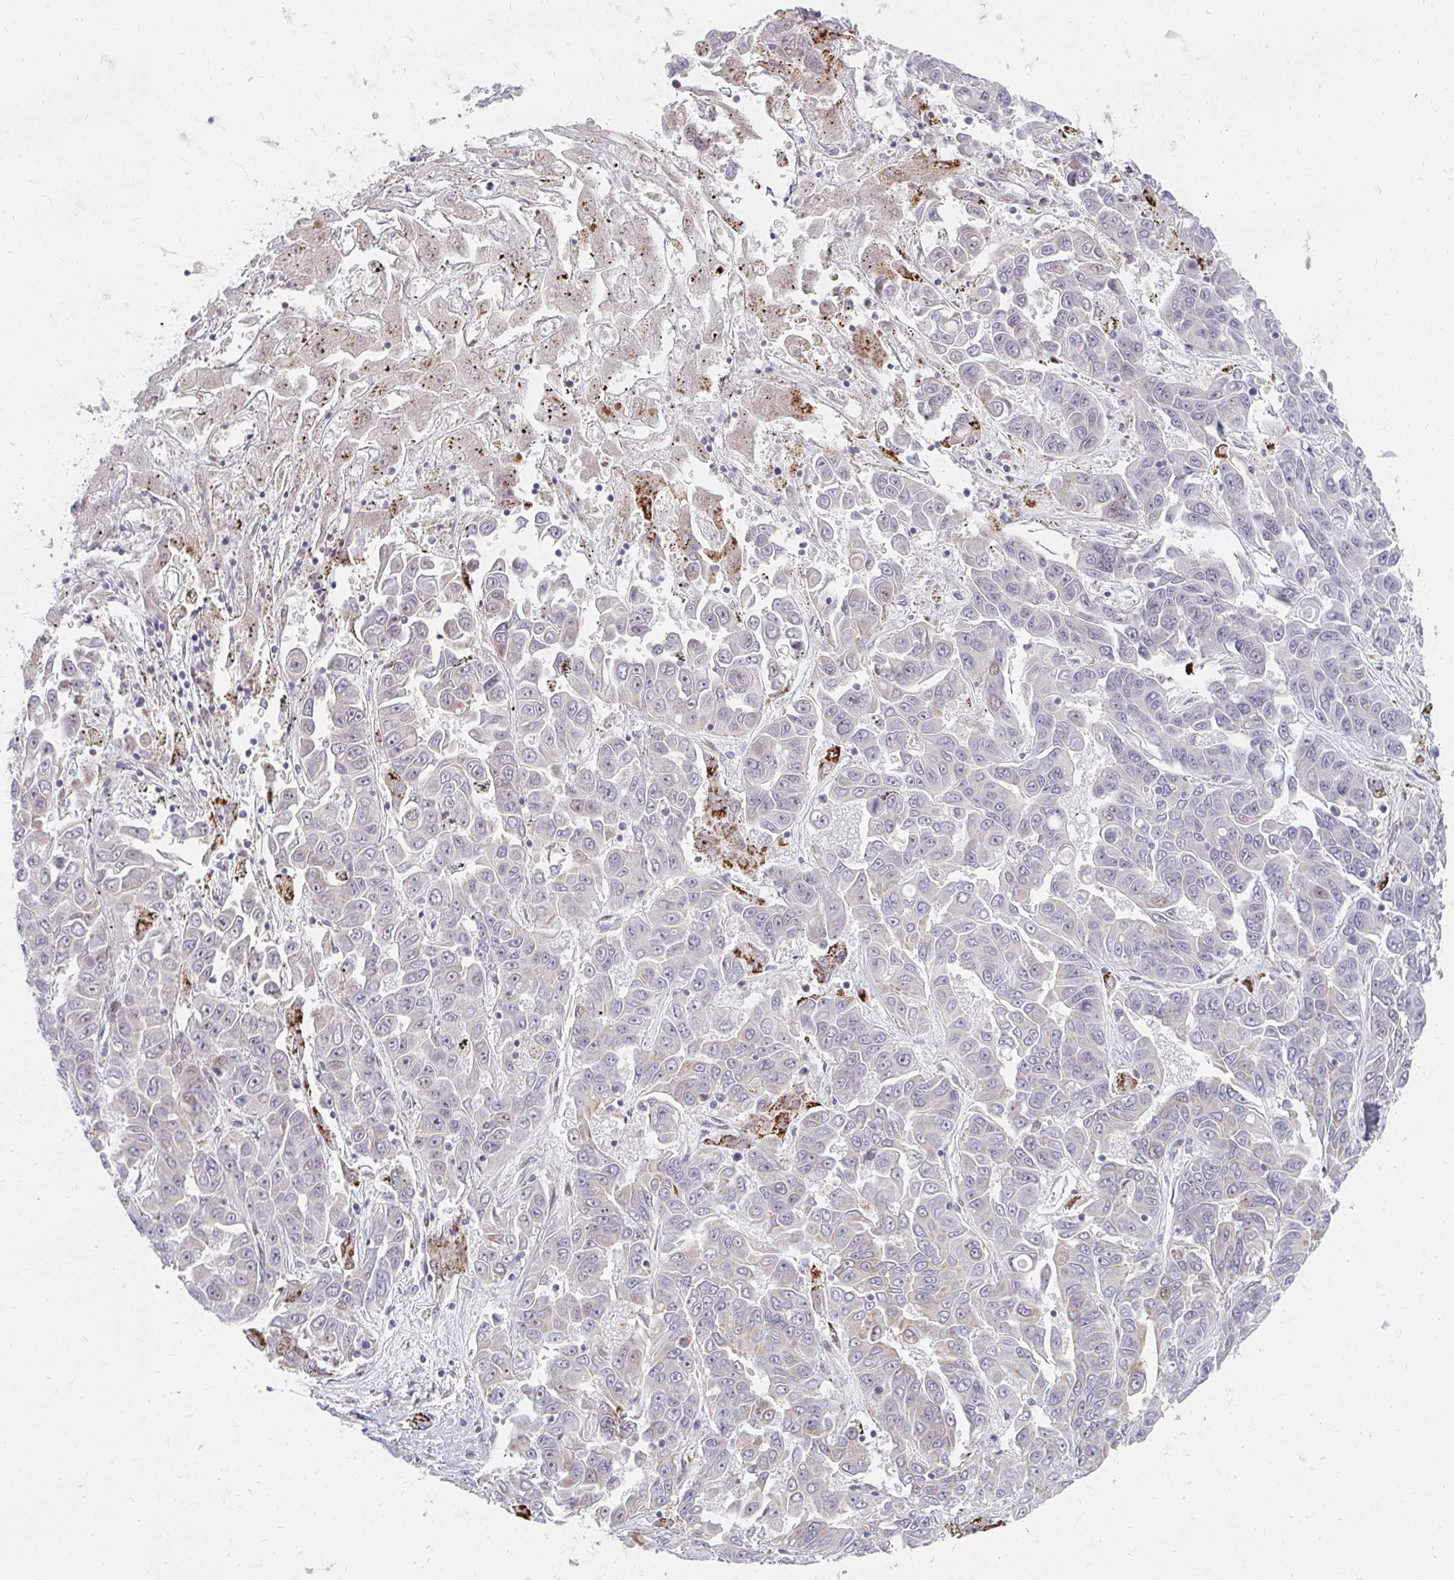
{"staining": {"intensity": "negative", "quantity": "none", "location": "none"}, "tissue": "liver cancer", "cell_type": "Tumor cells", "image_type": "cancer", "snomed": [{"axis": "morphology", "description": "Cholangiocarcinoma"}, {"axis": "topography", "description": "Liver"}], "caption": "Immunohistochemistry (IHC) micrograph of liver cancer stained for a protein (brown), which displays no positivity in tumor cells.", "gene": "PLA2G5", "patient": {"sex": "female", "age": 52}}